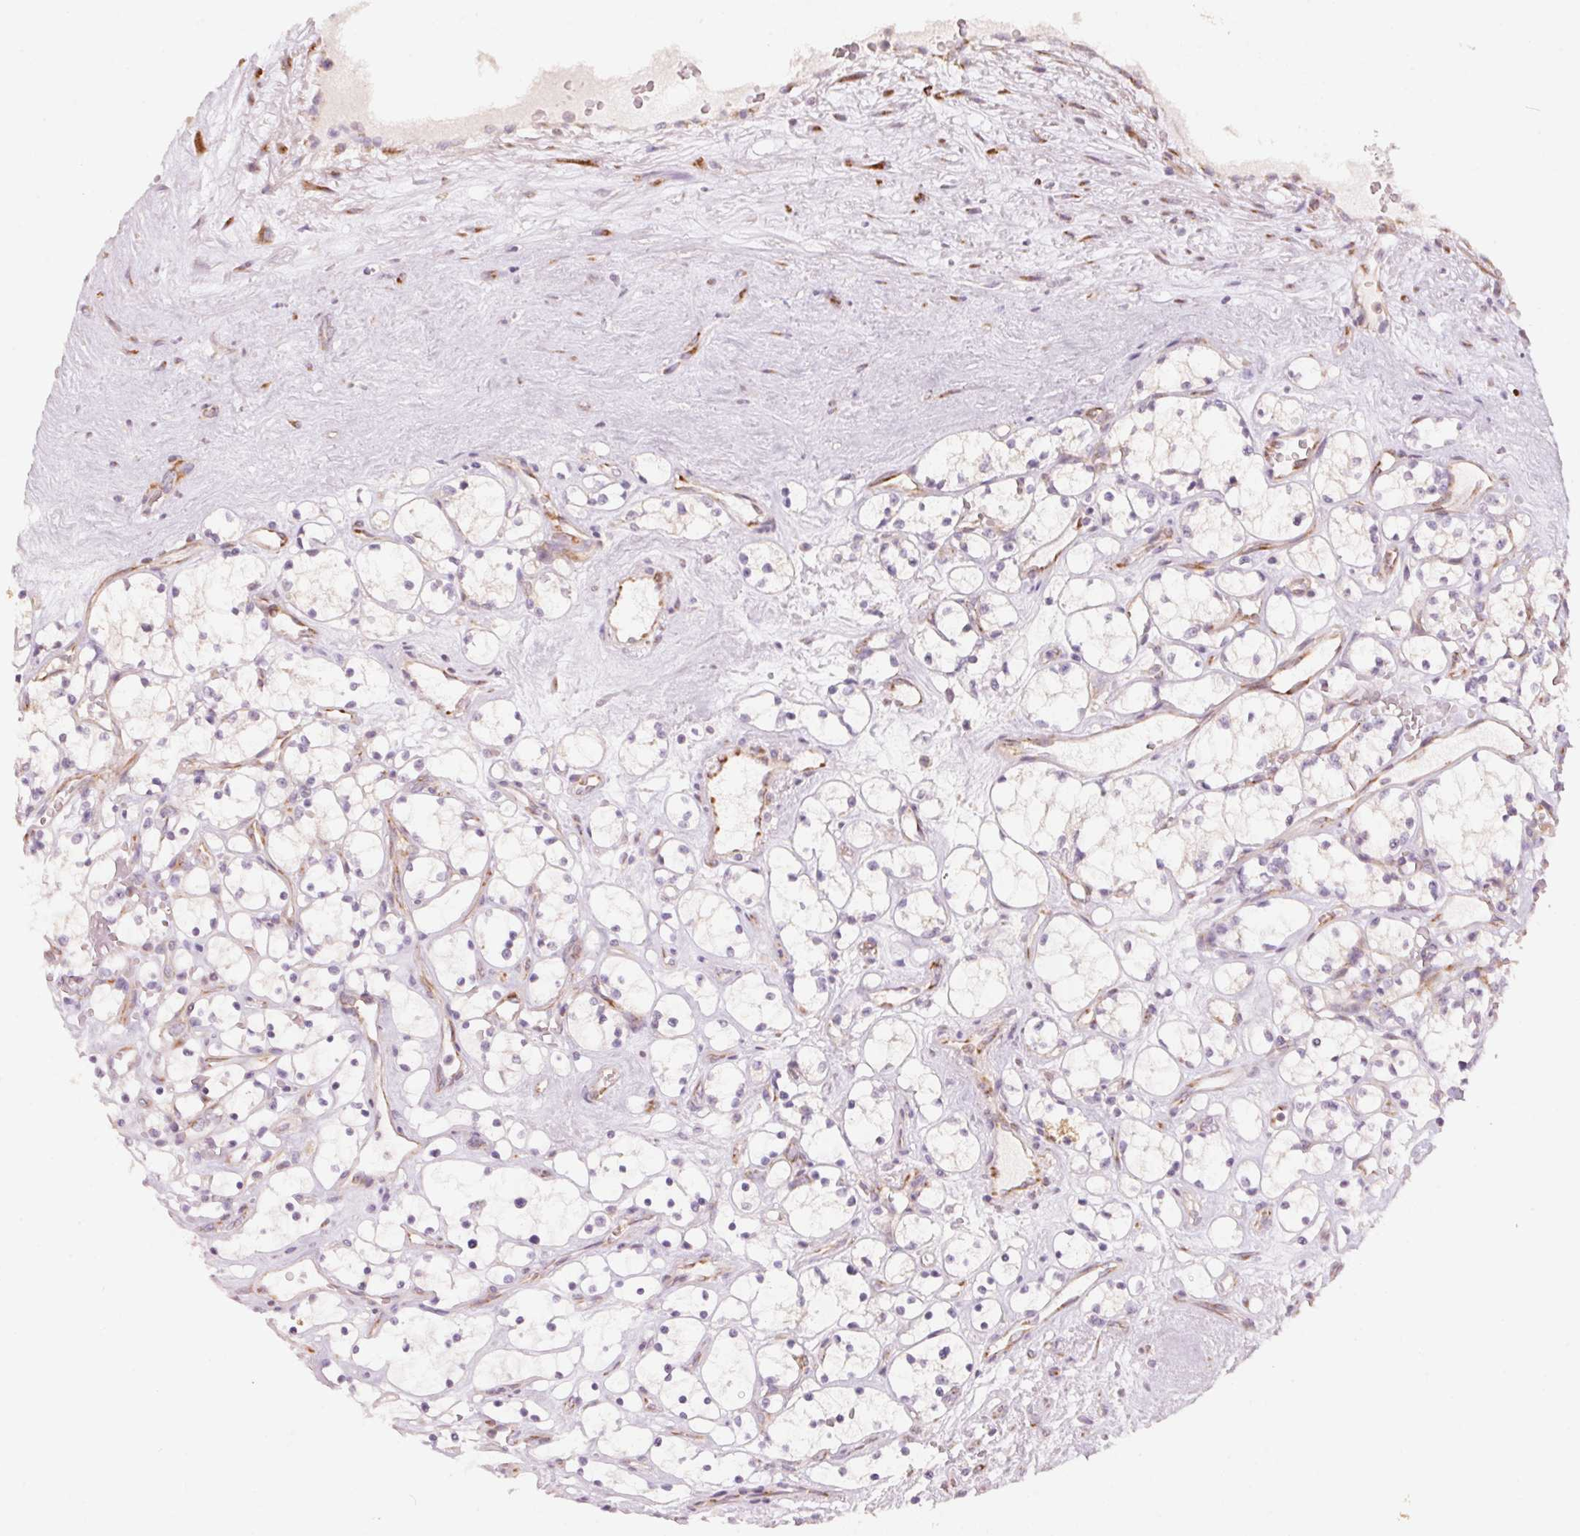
{"staining": {"intensity": "negative", "quantity": "none", "location": "none"}, "tissue": "renal cancer", "cell_type": "Tumor cells", "image_type": "cancer", "snomed": [{"axis": "morphology", "description": "Adenocarcinoma, NOS"}, {"axis": "topography", "description": "Kidney"}], "caption": "Renal cancer (adenocarcinoma) was stained to show a protein in brown. There is no significant expression in tumor cells.", "gene": "BLOC1S2", "patient": {"sex": "female", "age": 69}}